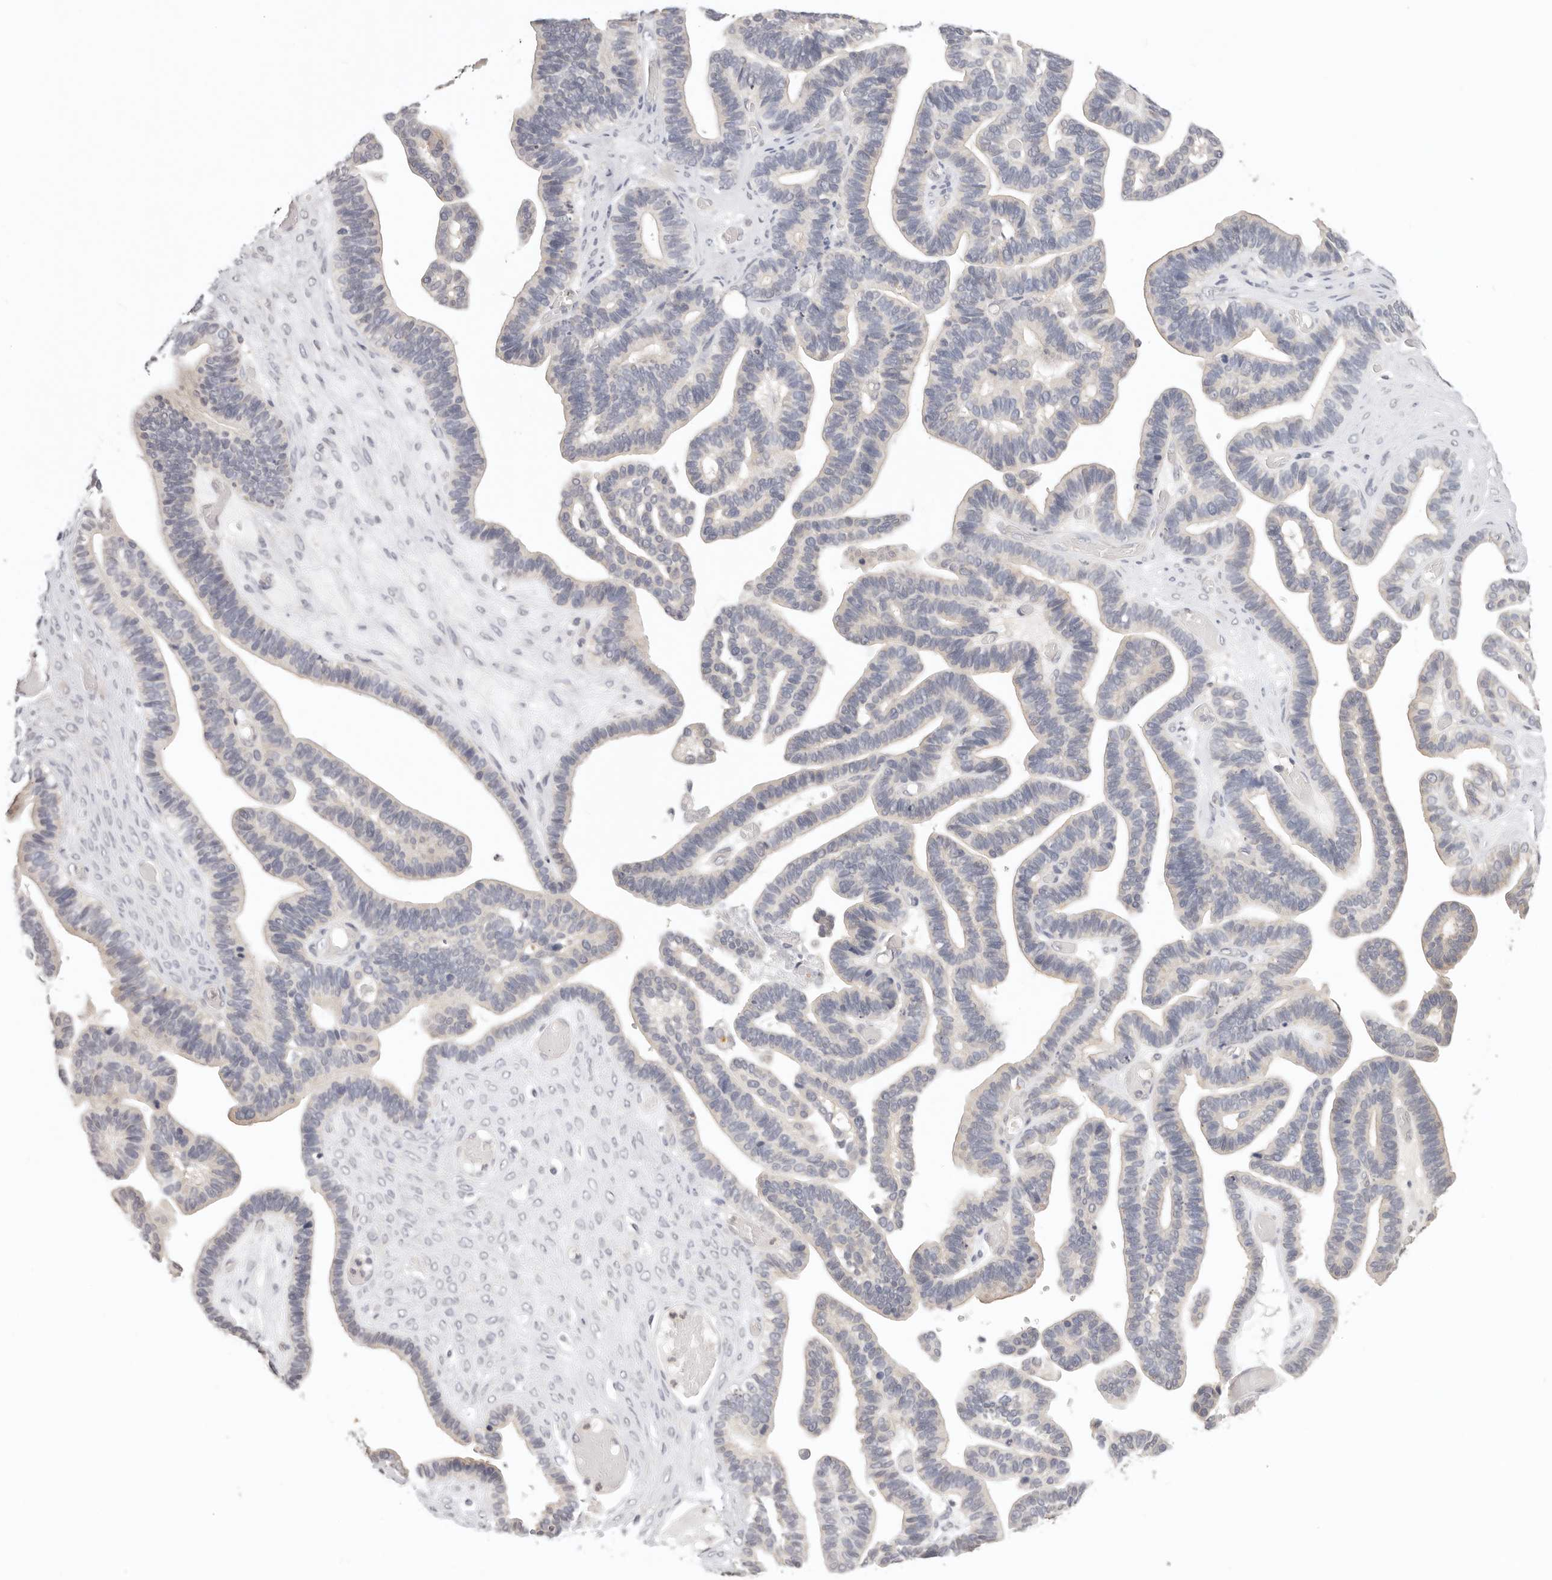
{"staining": {"intensity": "negative", "quantity": "none", "location": "none"}, "tissue": "ovarian cancer", "cell_type": "Tumor cells", "image_type": "cancer", "snomed": [{"axis": "morphology", "description": "Cystadenocarcinoma, serous, NOS"}, {"axis": "topography", "description": "Ovary"}], "caption": "A micrograph of human serous cystadenocarcinoma (ovarian) is negative for staining in tumor cells.", "gene": "GGPS1", "patient": {"sex": "female", "age": 56}}